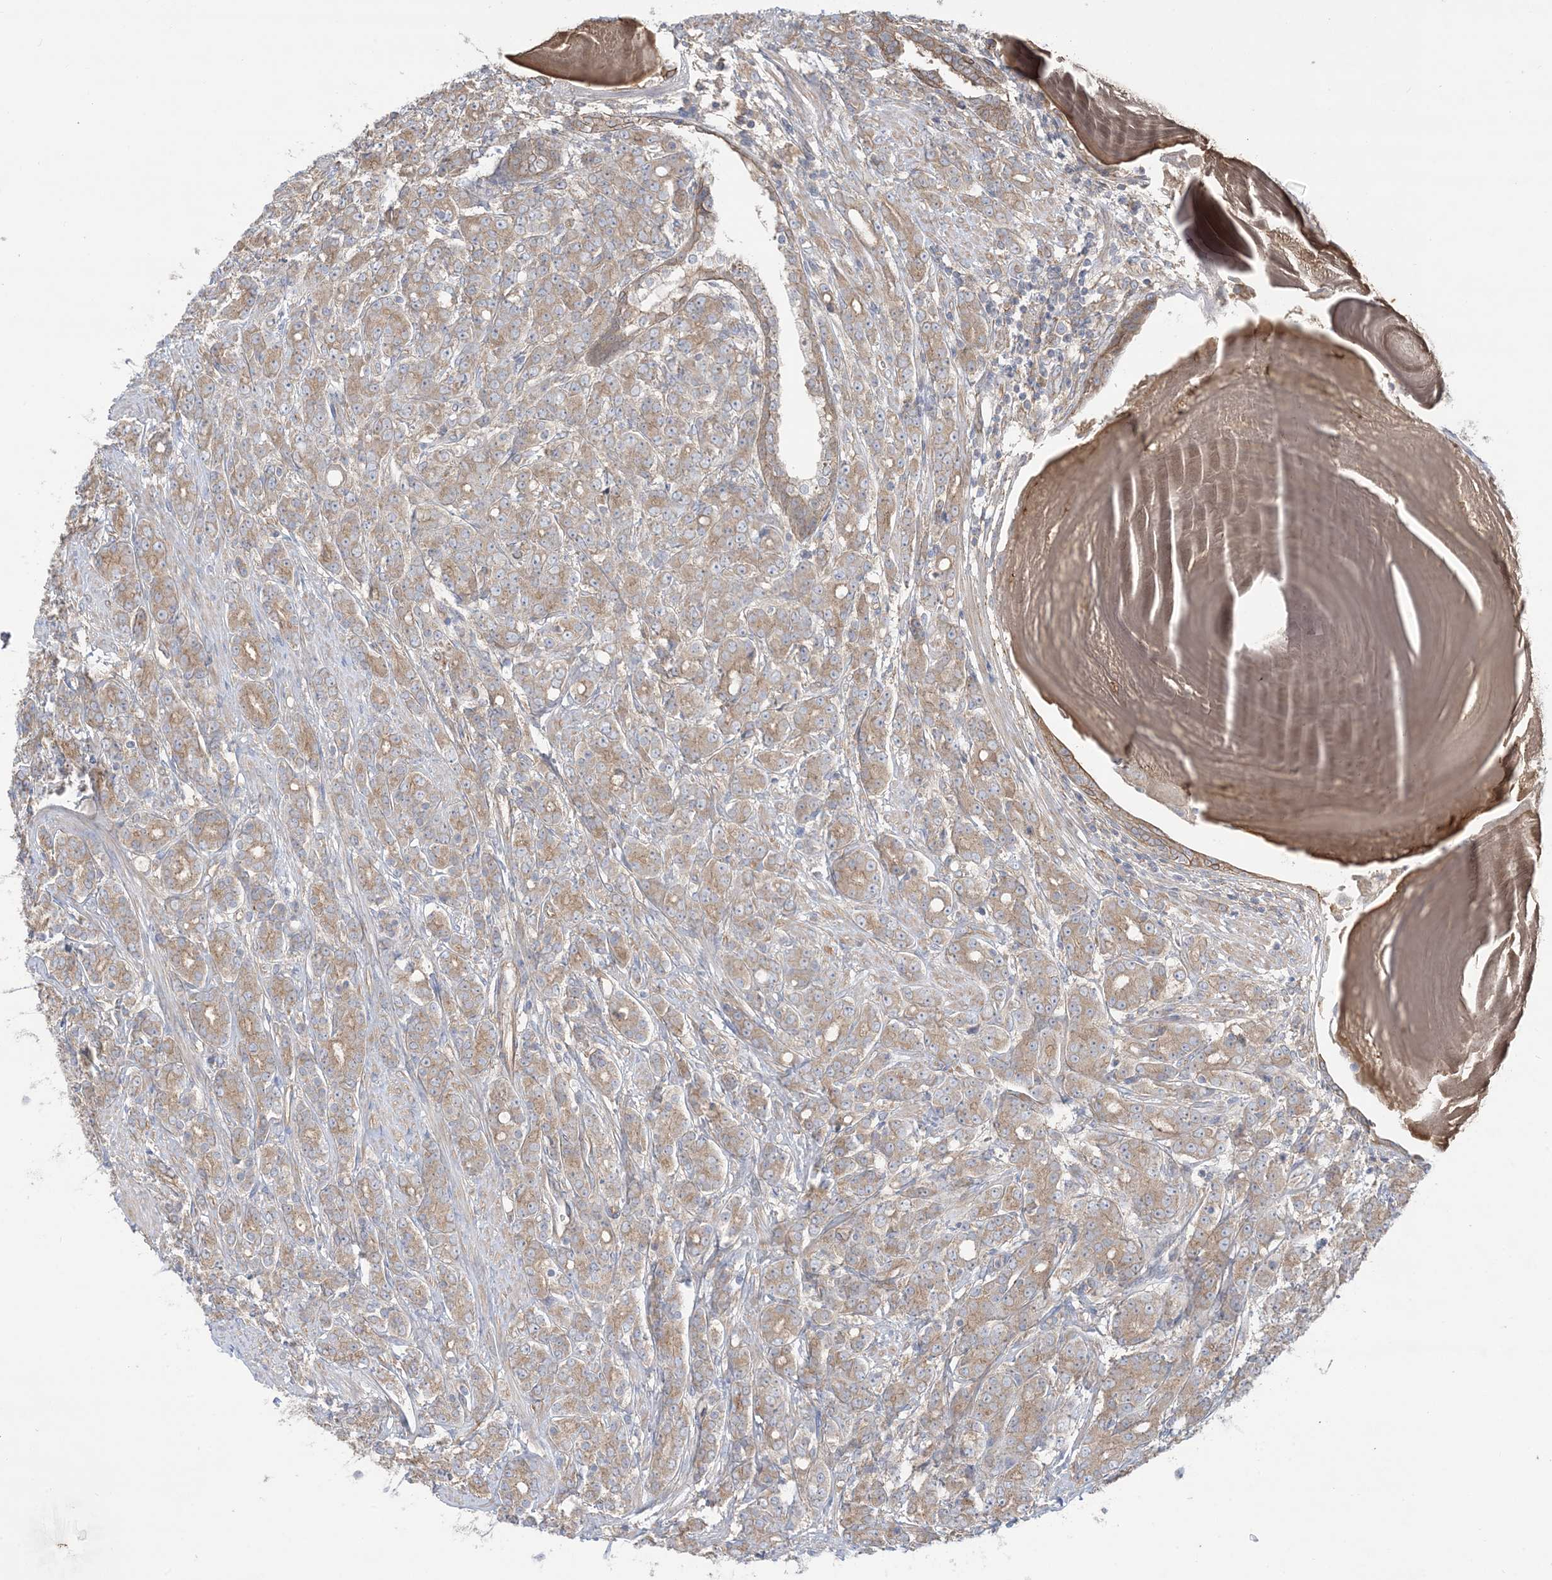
{"staining": {"intensity": "weak", "quantity": ">75%", "location": "cytoplasmic/membranous"}, "tissue": "prostate cancer", "cell_type": "Tumor cells", "image_type": "cancer", "snomed": [{"axis": "morphology", "description": "Adenocarcinoma, High grade"}, {"axis": "topography", "description": "Prostate"}], "caption": "Human prostate cancer stained for a protein (brown) exhibits weak cytoplasmic/membranous positive staining in about >75% of tumor cells.", "gene": "CCNY", "patient": {"sex": "male", "age": 62}}